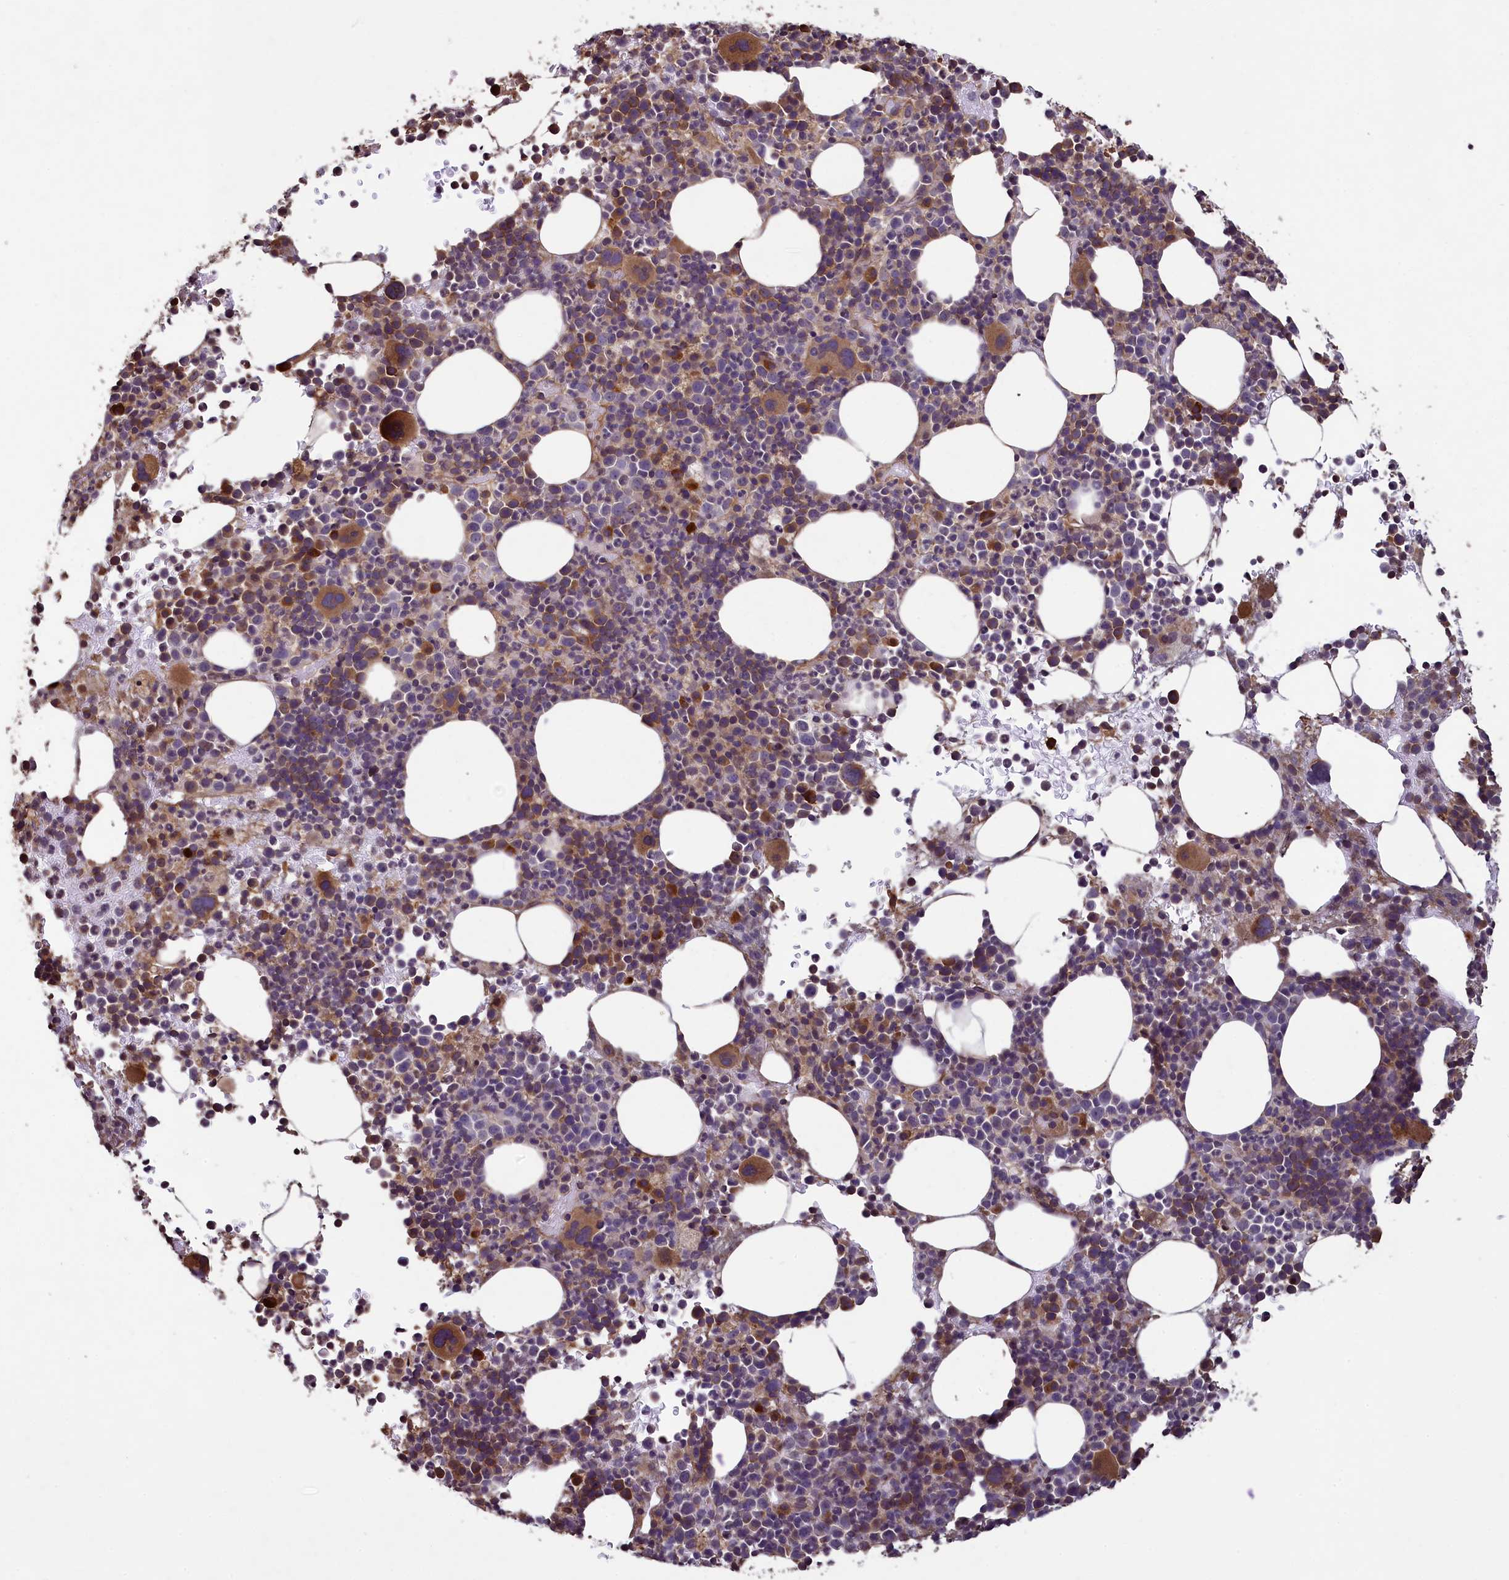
{"staining": {"intensity": "moderate", "quantity": "25%-75%", "location": "cytoplasmic/membranous"}, "tissue": "bone marrow", "cell_type": "Hematopoietic cells", "image_type": "normal", "snomed": [{"axis": "morphology", "description": "Normal tissue, NOS"}, {"axis": "topography", "description": "Bone marrow"}], "caption": "Hematopoietic cells reveal medium levels of moderate cytoplasmic/membranous staining in approximately 25%-75% of cells in benign human bone marrow. (DAB (3,3'-diaminobenzidine) IHC with brightfield microscopy, high magnification).", "gene": "NUDT6", "patient": {"sex": "female", "age": 82}}